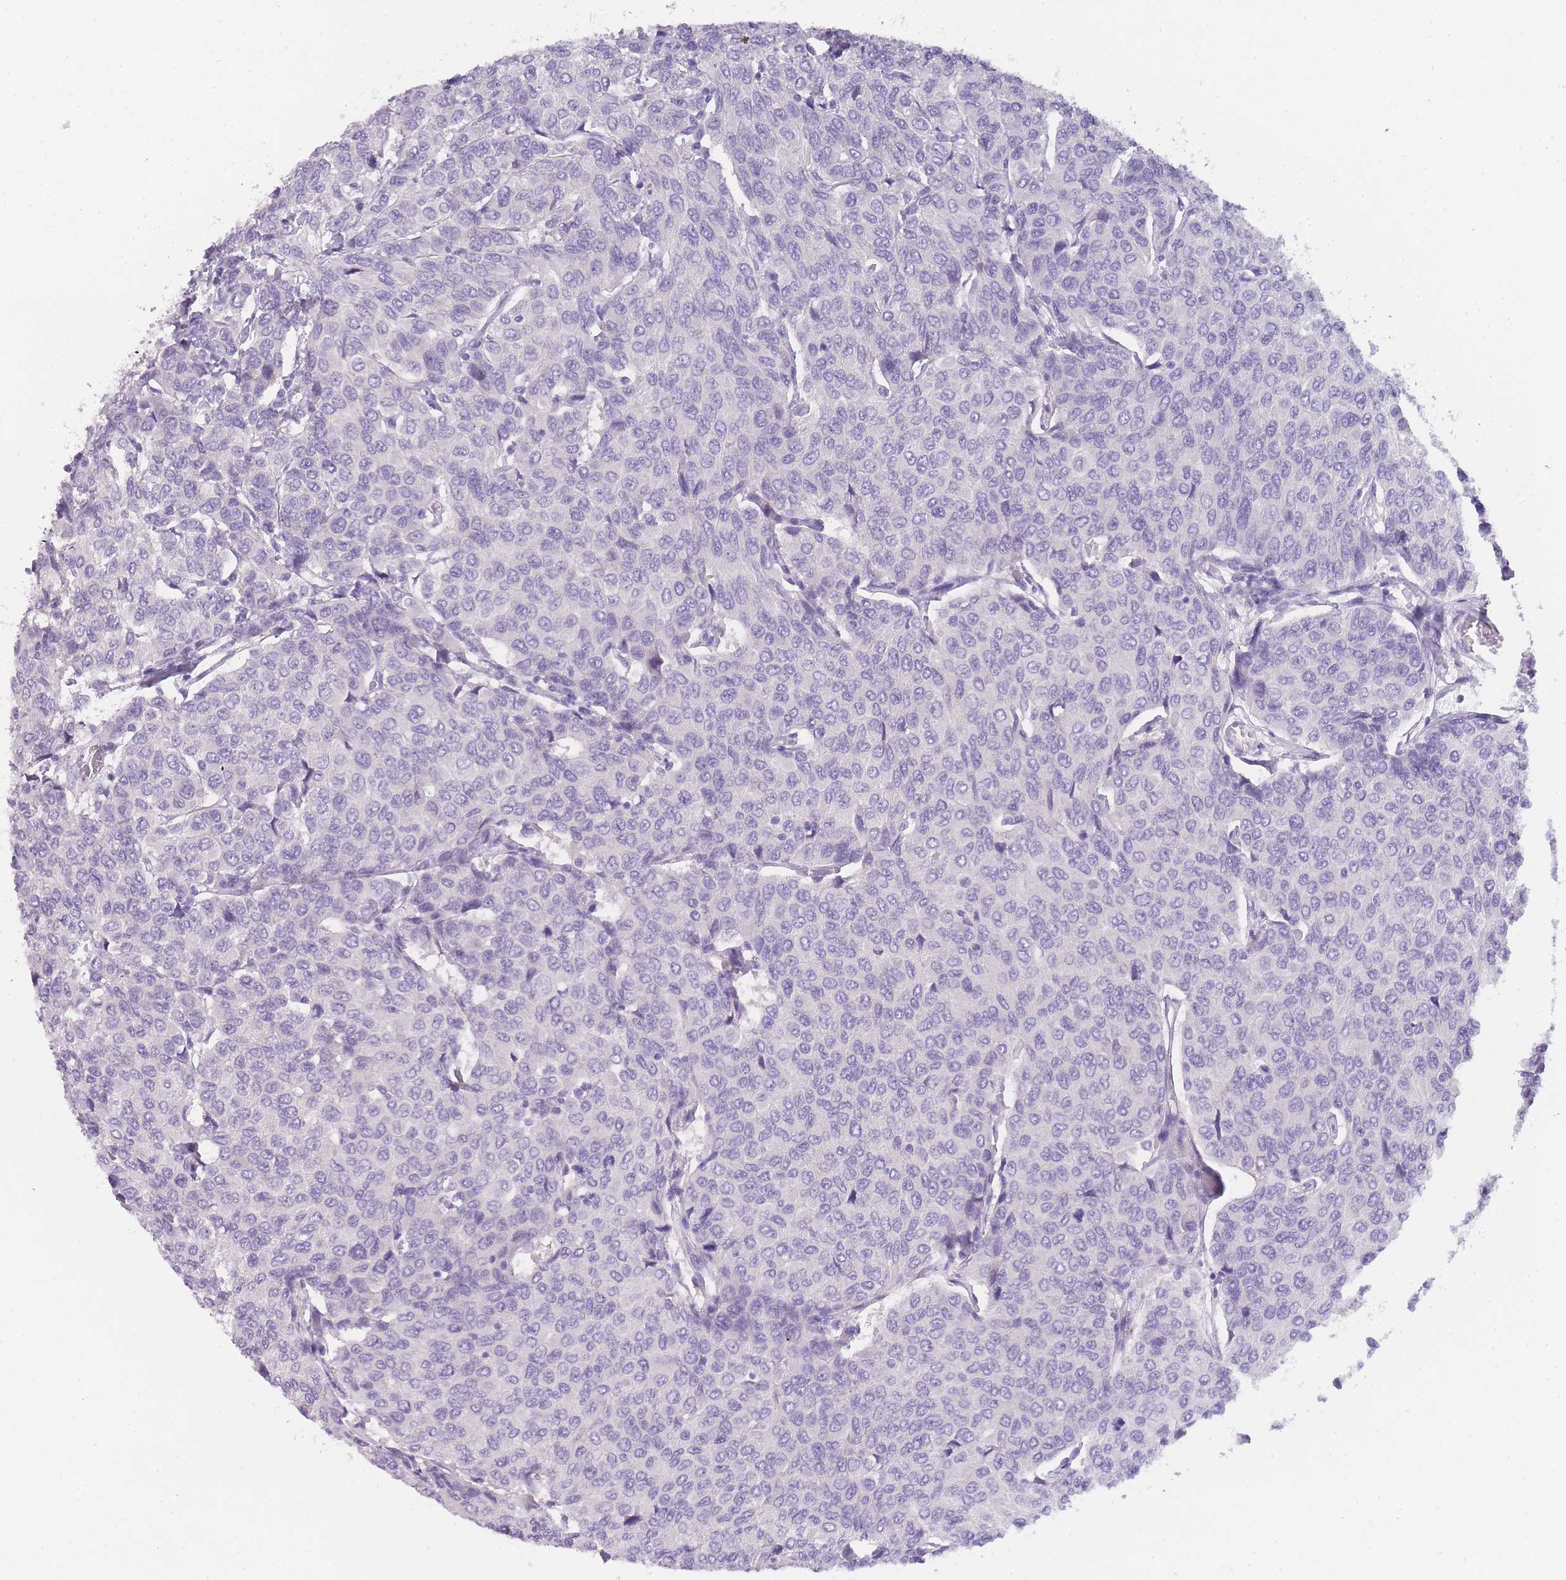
{"staining": {"intensity": "negative", "quantity": "none", "location": "none"}, "tissue": "breast cancer", "cell_type": "Tumor cells", "image_type": "cancer", "snomed": [{"axis": "morphology", "description": "Duct carcinoma"}, {"axis": "topography", "description": "Breast"}], "caption": "This photomicrograph is of breast infiltrating ductal carcinoma stained with IHC to label a protein in brown with the nuclei are counter-stained blue. There is no positivity in tumor cells.", "gene": "TCP11", "patient": {"sex": "female", "age": 55}}